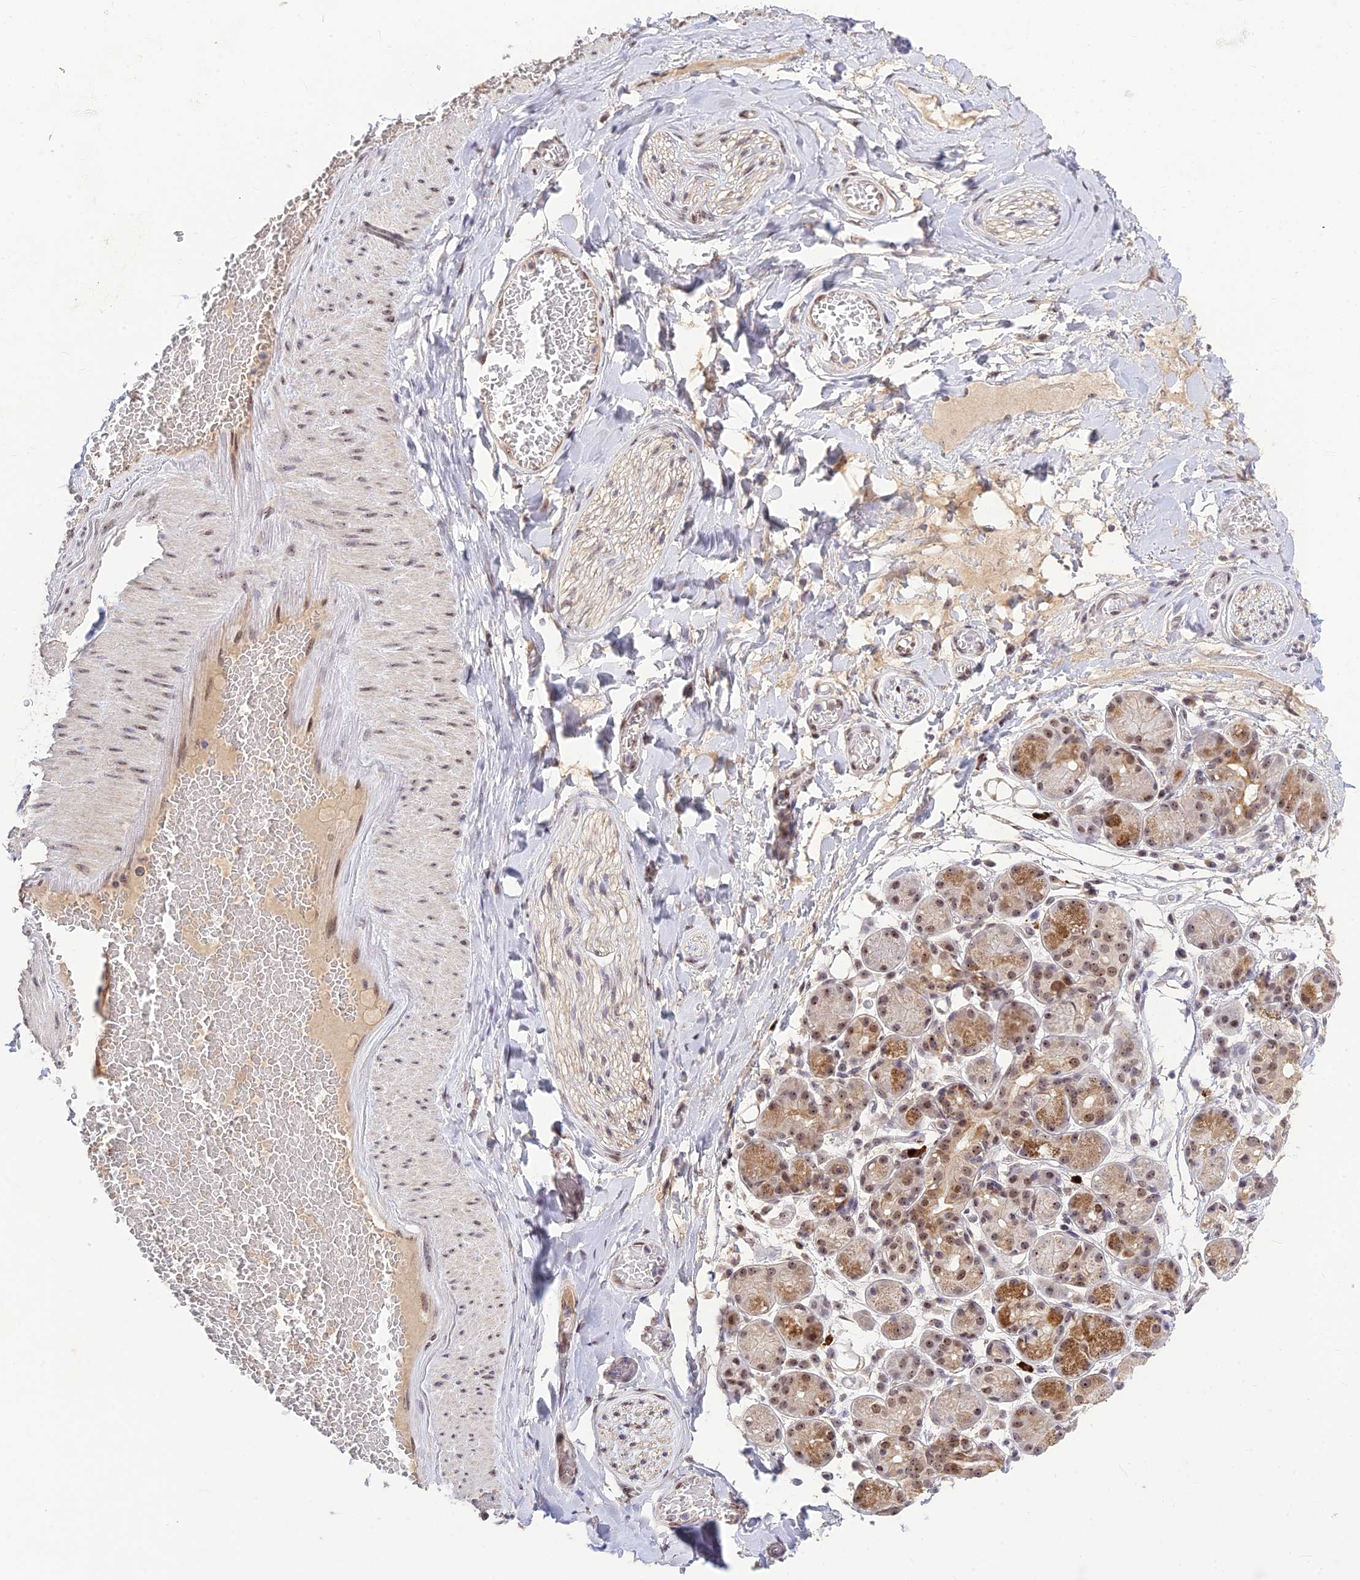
{"staining": {"intensity": "negative", "quantity": "none", "location": "none"}, "tissue": "soft tissue", "cell_type": "Fibroblasts", "image_type": "normal", "snomed": [{"axis": "morphology", "description": "Normal tissue, NOS"}, {"axis": "topography", "description": "Salivary gland"}, {"axis": "topography", "description": "Peripheral nerve tissue"}], "caption": "The immunohistochemistry (IHC) histopathology image has no significant staining in fibroblasts of soft tissue. (DAB IHC visualized using brightfield microscopy, high magnification).", "gene": "POLR1G", "patient": {"sex": "male", "age": 62}}